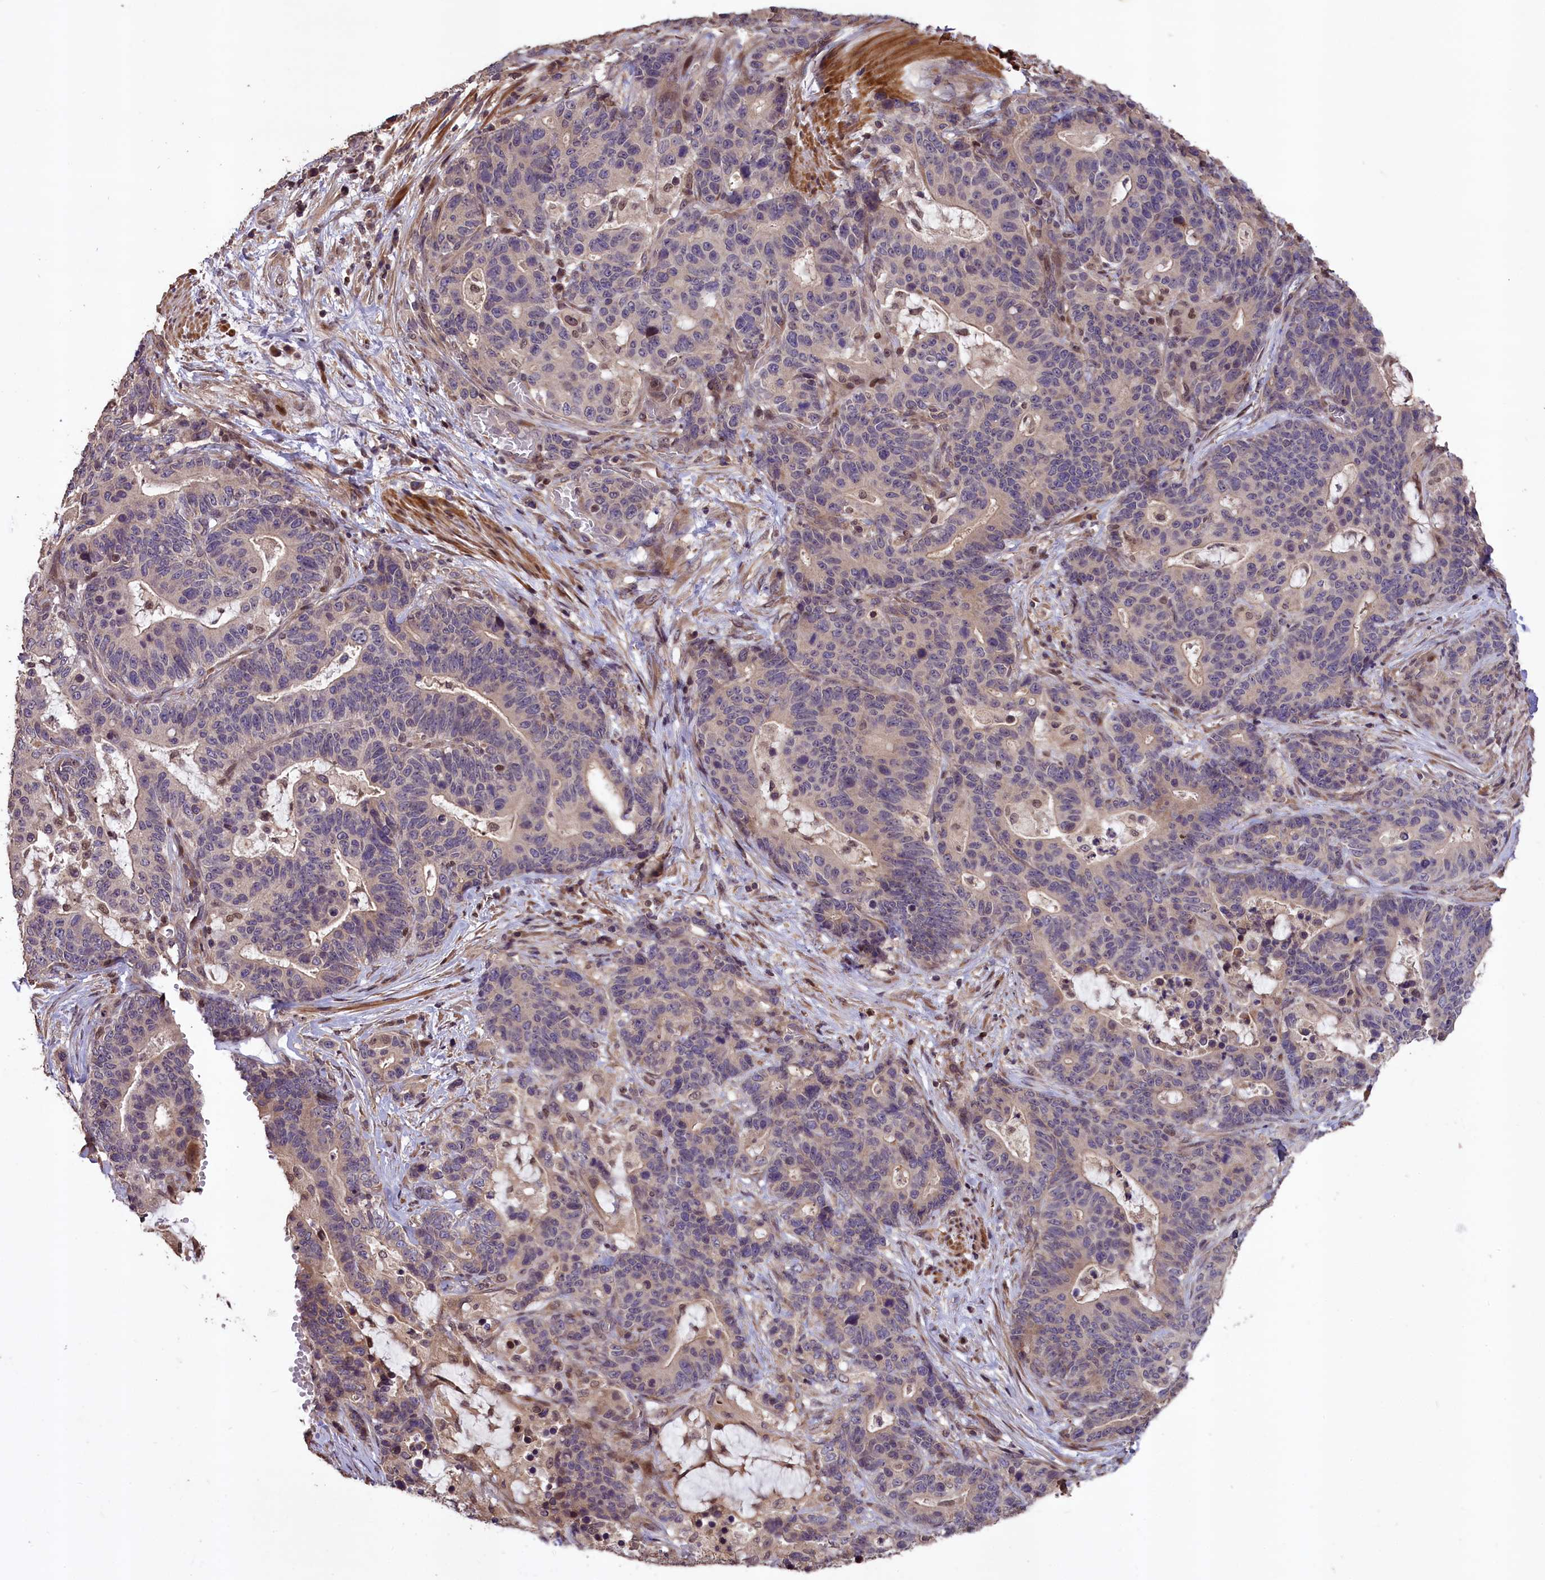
{"staining": {"intensity": "negative", "quantity": "none", "location": "none"}, "tissue": "stomach cancer", "cell_type": "Tumor cells", "image_type": "cancer", "snomed": [{"axis": "morphology", "description": "Normal tissue, NOS"}, {"axis": "morphology", "description": "Adenocarcinoma, NOS"}, {"axis": "topography", "description": "Stomach"}], "caption": "A micrograph of stomach cancer stained for a protein demonstrates no brown staining in tumor cells. (DAB (3,3'-diaminobenzidine) immunohistochemistry (IHC) visualized using brightfield microscopy, high magnification).", "gene": "DNAJB9", "patient": {"sex": "female", "age": 64}}